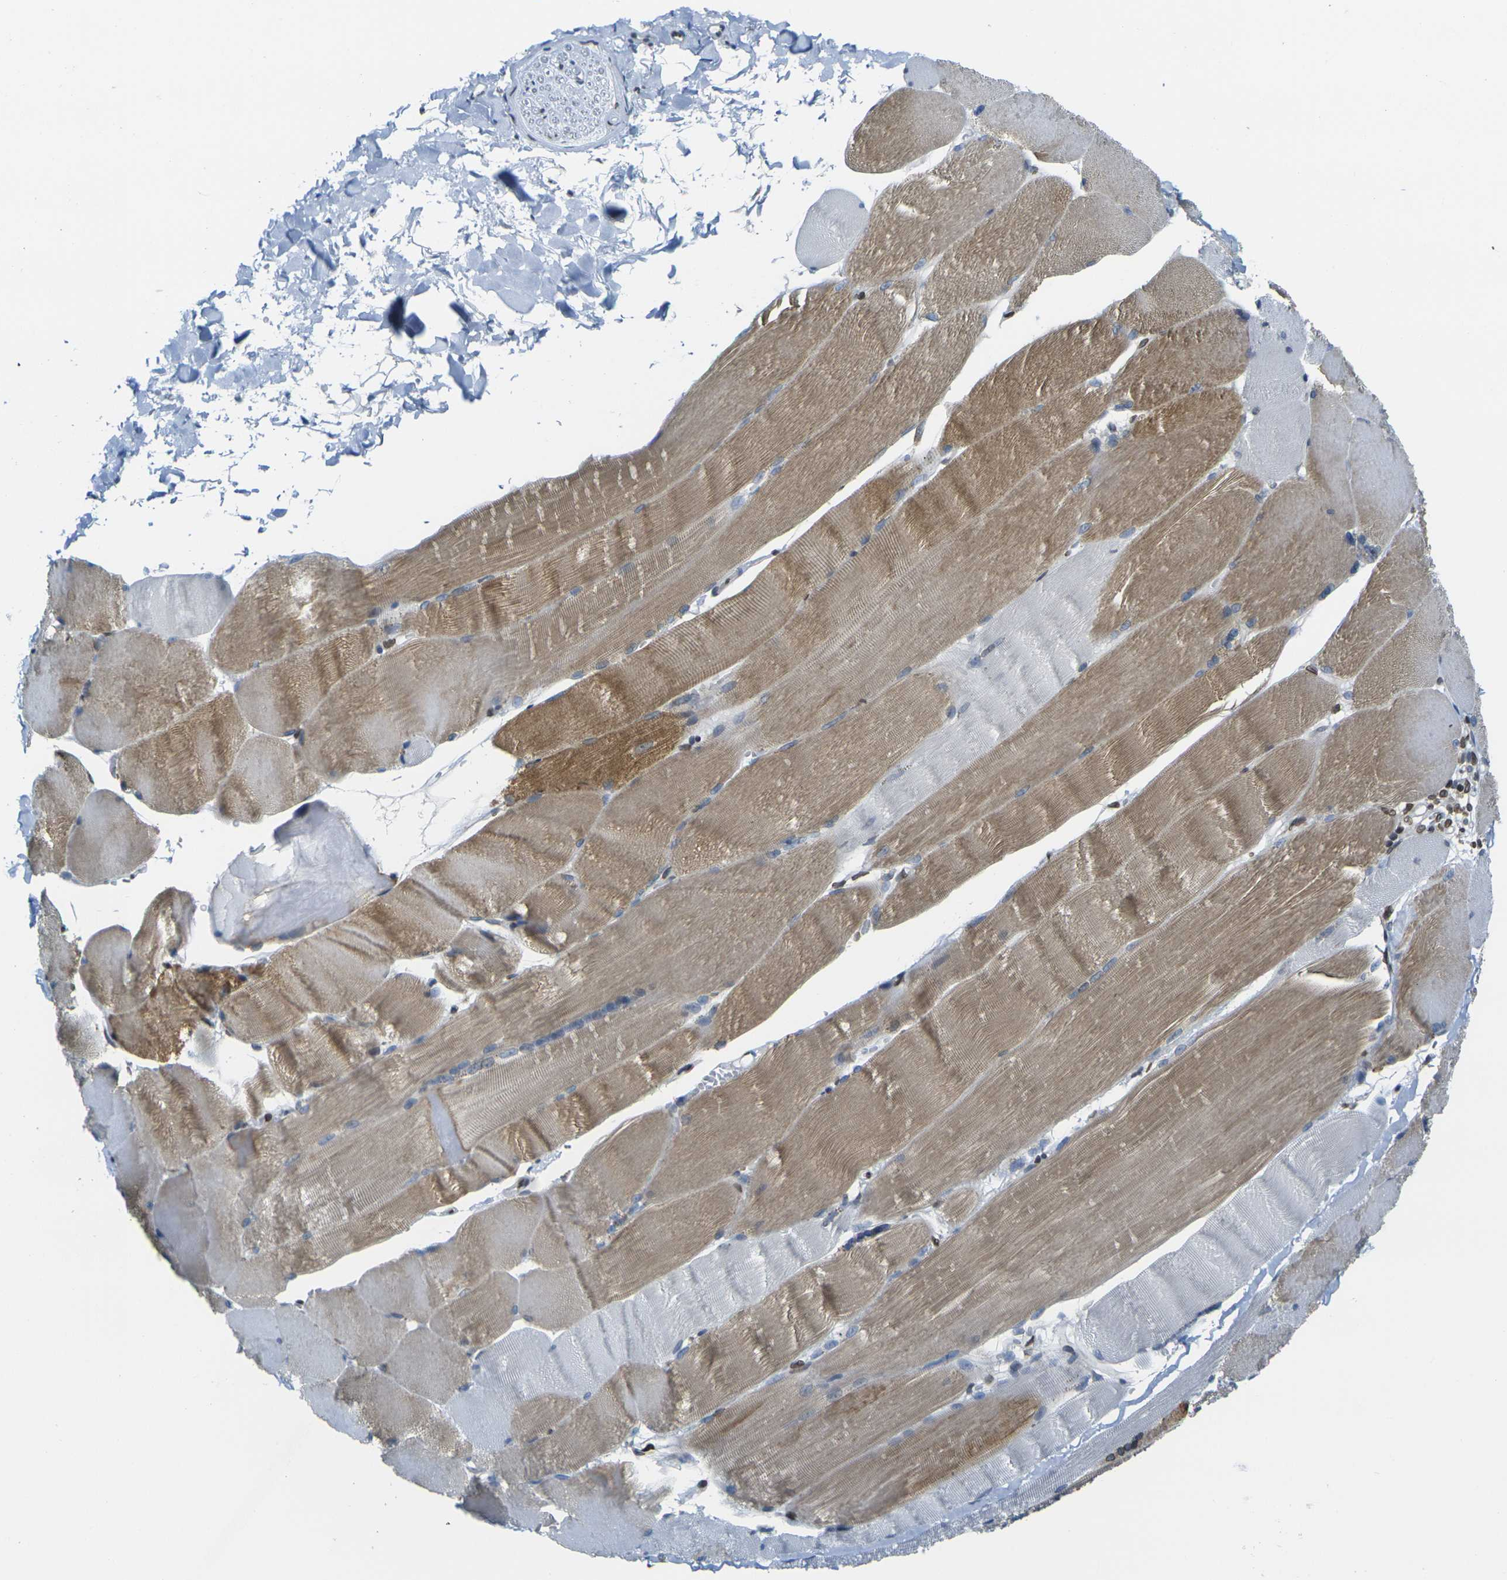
{"staining": {"intensity": "moderate", "quantity": "25%-75%", "location": "cytoplasmic/membranous"}, "tissue": "skeletal muscle", "cell_type": "Myocytes", "image_type": "normal", "snomed": [{"axis": "morphology", "description": "Normal tissue, NOS"}, {"axis": "topography", "description": "Skin"}, {"axis": "topography", "description": "Skeletal muscle"}], "caption": "DAB immunohistochemical staining of normal skeletal muscle displays moderate cytoplasmic/membranous protein positivity in approximately 25%-75% of myocytes.", "gene": "BRDT", "patient": {"sex": "male", "age": 83}}